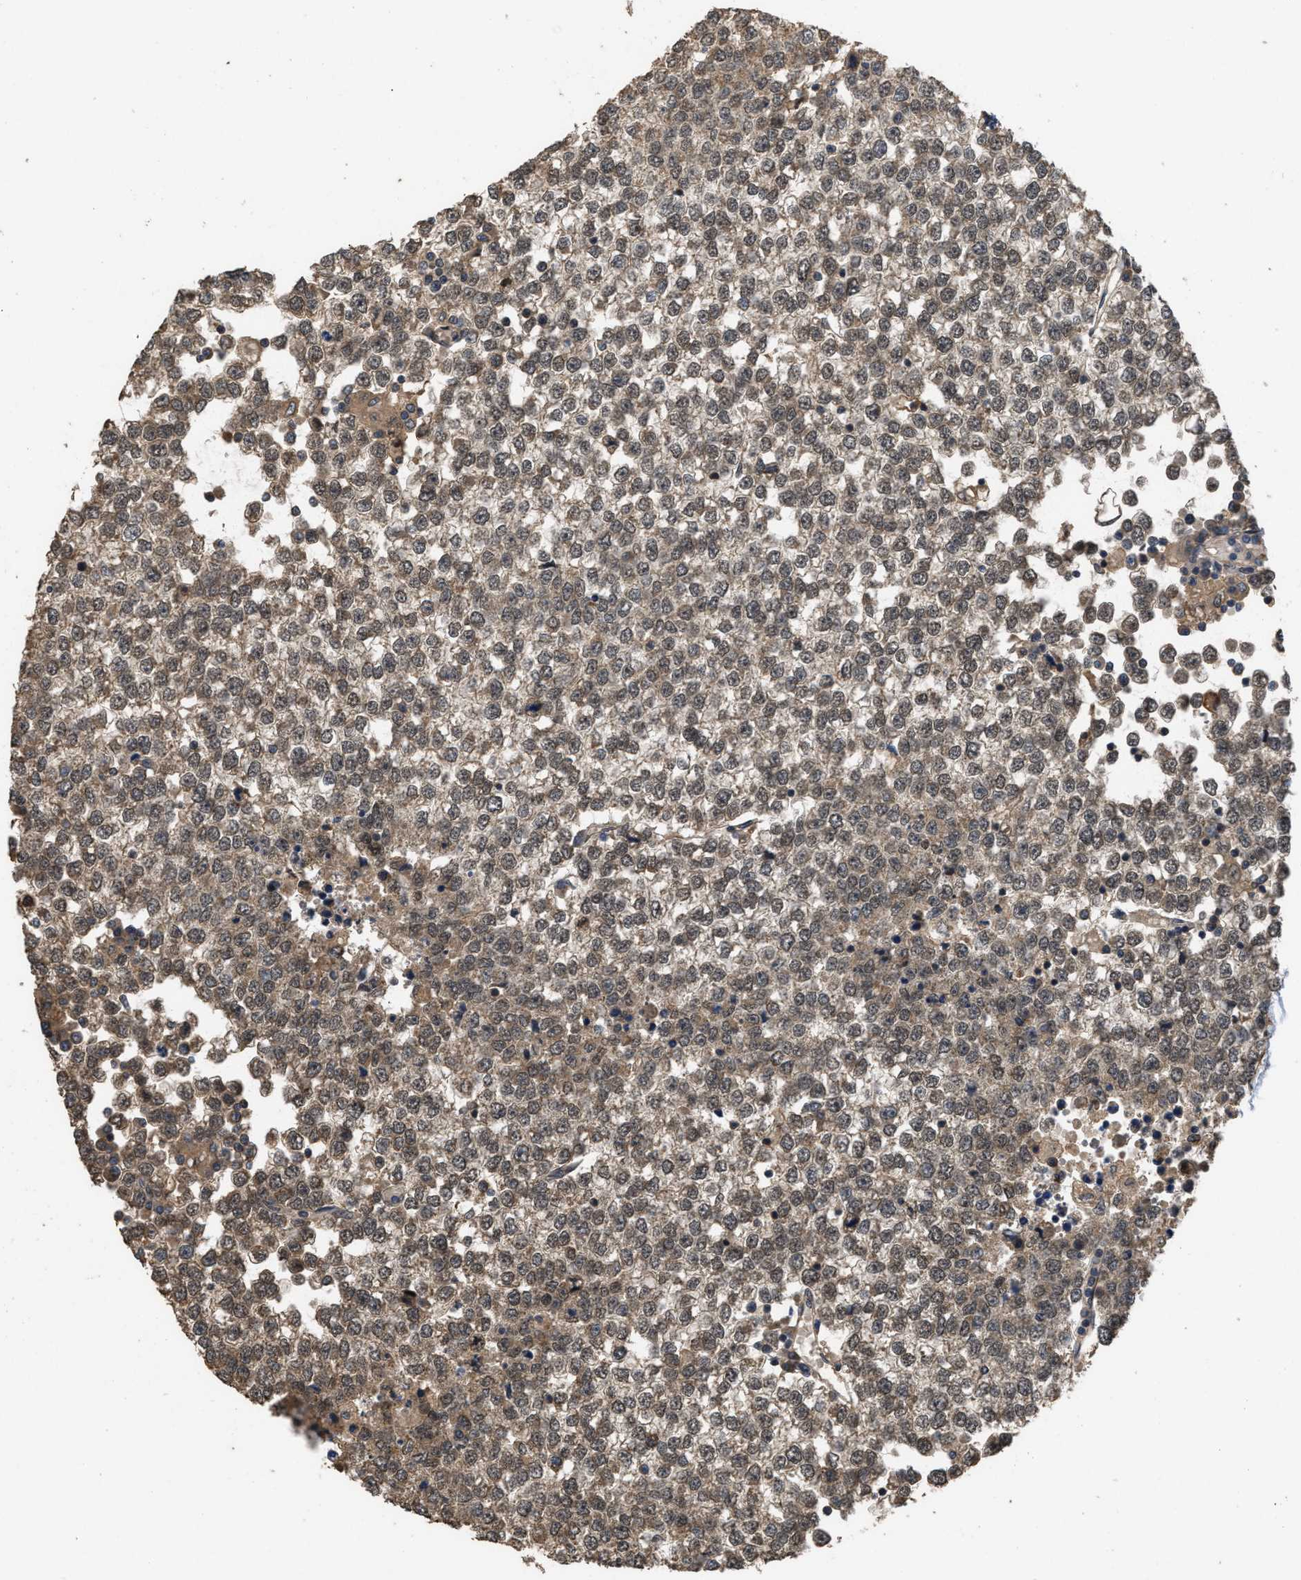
{"staining": {"intensity": "weak", "quantity": ">75%", "location": "cytoplasmic/membranous,nuclear"}, "tissue": "testis cancer", "cell_type": "Tumor cells", "image_type": "cancer", "snomed": [{"axis": "morphology", "description": "Seminoma, NOS"}, {"axis": "topography", "description": "Testis"}], "caption": "Immunohistochemical staining of testis seminoma exhibits low levels of weak cytoplasmic/membranous and nuclear protein staining in about >75% of tumor cells. The staining is performed using DAB brown chromogen to label protein expression. The nuclei are counter-stained blue using hematoxylin.", "gene": "UTRN", "patient": {"sex": "male", "age": 65}}